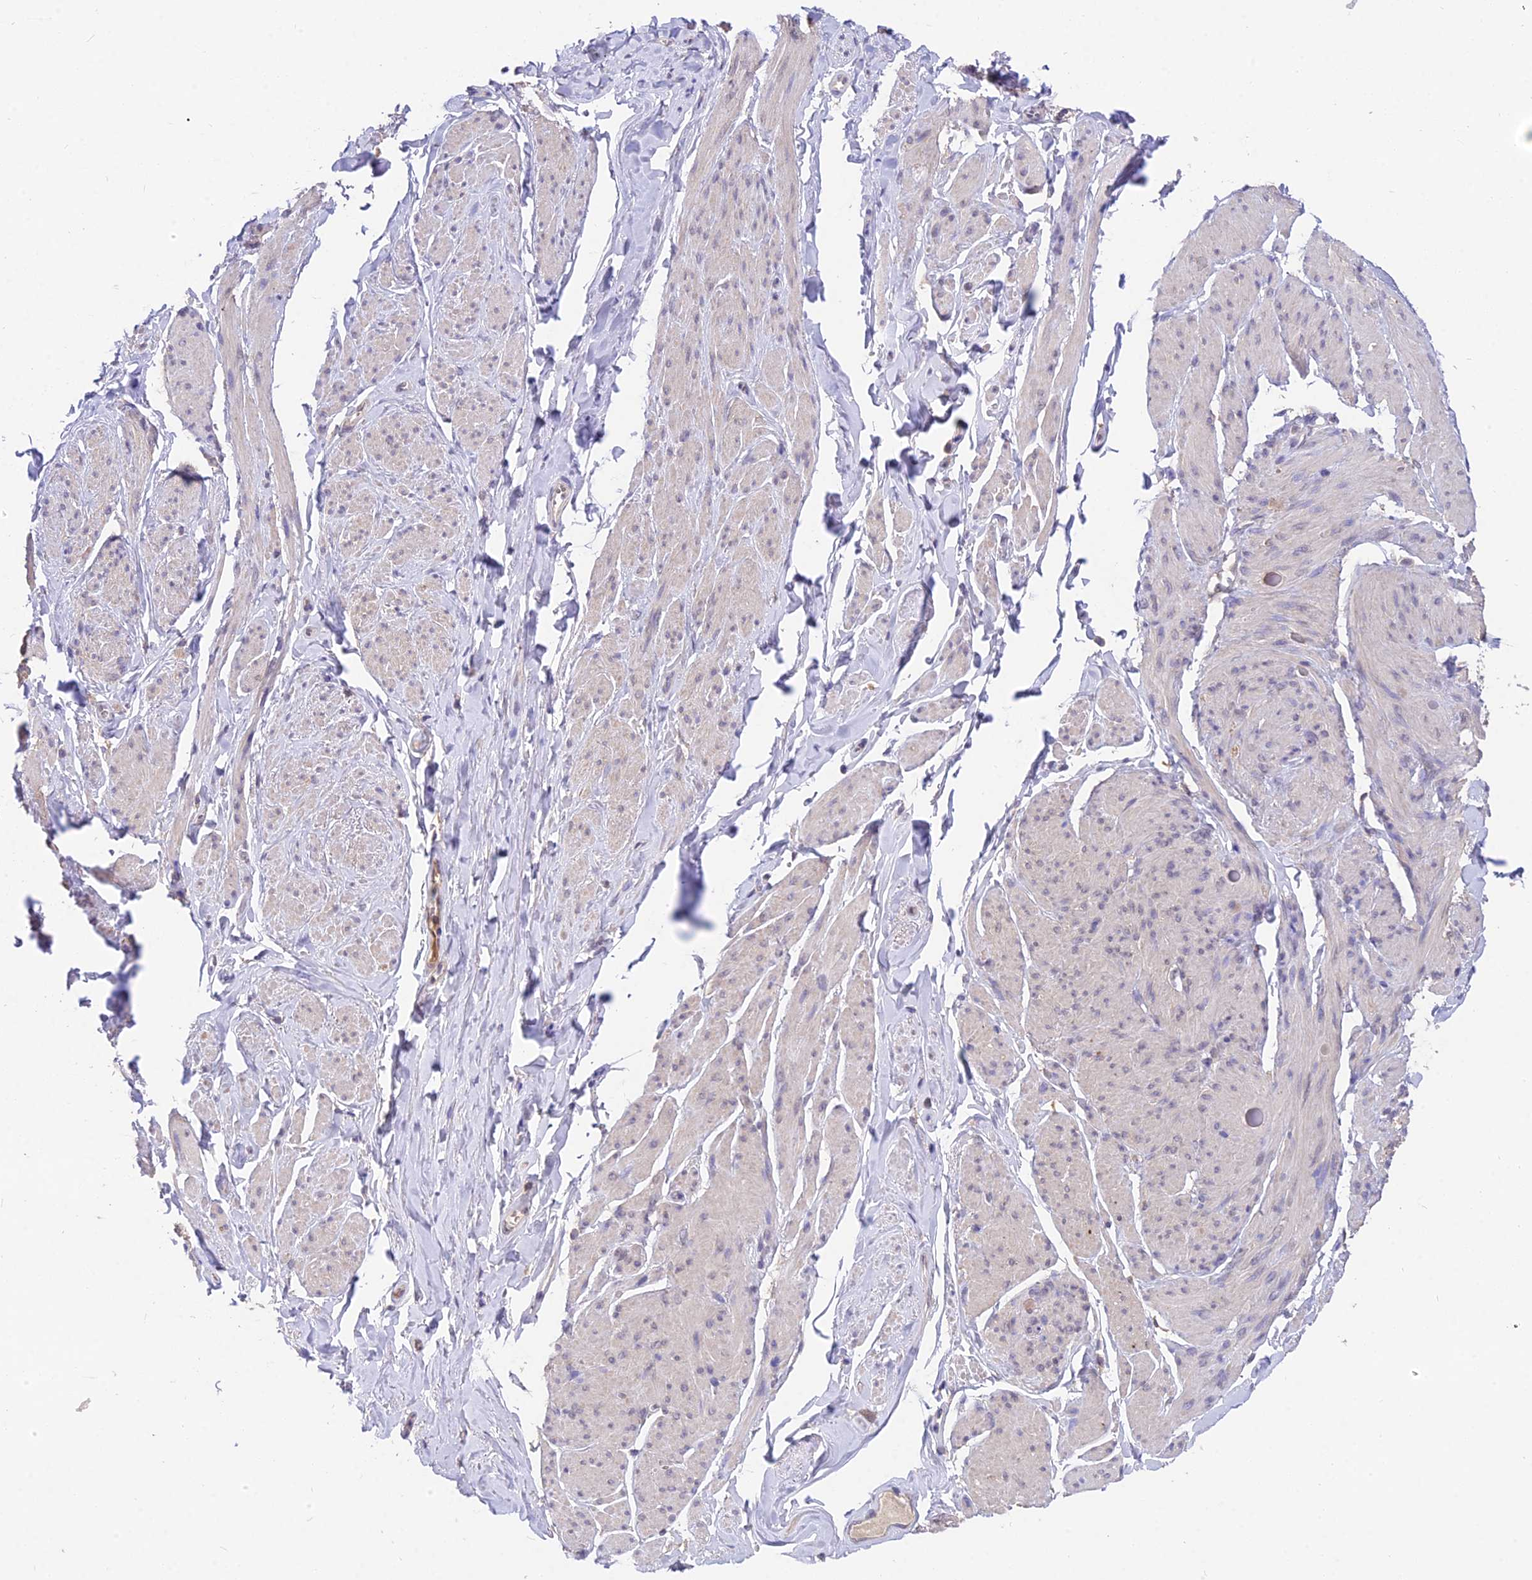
{"staining": {"intensity": "weak", "quantity": "<25%", "location": "cytoplasmic/membranous"}, "tissue": "smooth muscle", "cell_type": "Smooth muscle cells", "image_type": "normal", "snomed": [{"axis": "morphology", "description": "Normal tissue, NOS"}, {"axis": "topography", "description": "Smooth muscle"}, {"axis": "topography", "description": "Peripheral nerve tissue"}], "caption": "IHC photomicrograph of normal smooth muscle stained for a protein (brown), which demonstrates no staining in smooth muscle cells.", "gene": "PGK1", "patient": {"sex": "male", "age": 69}}